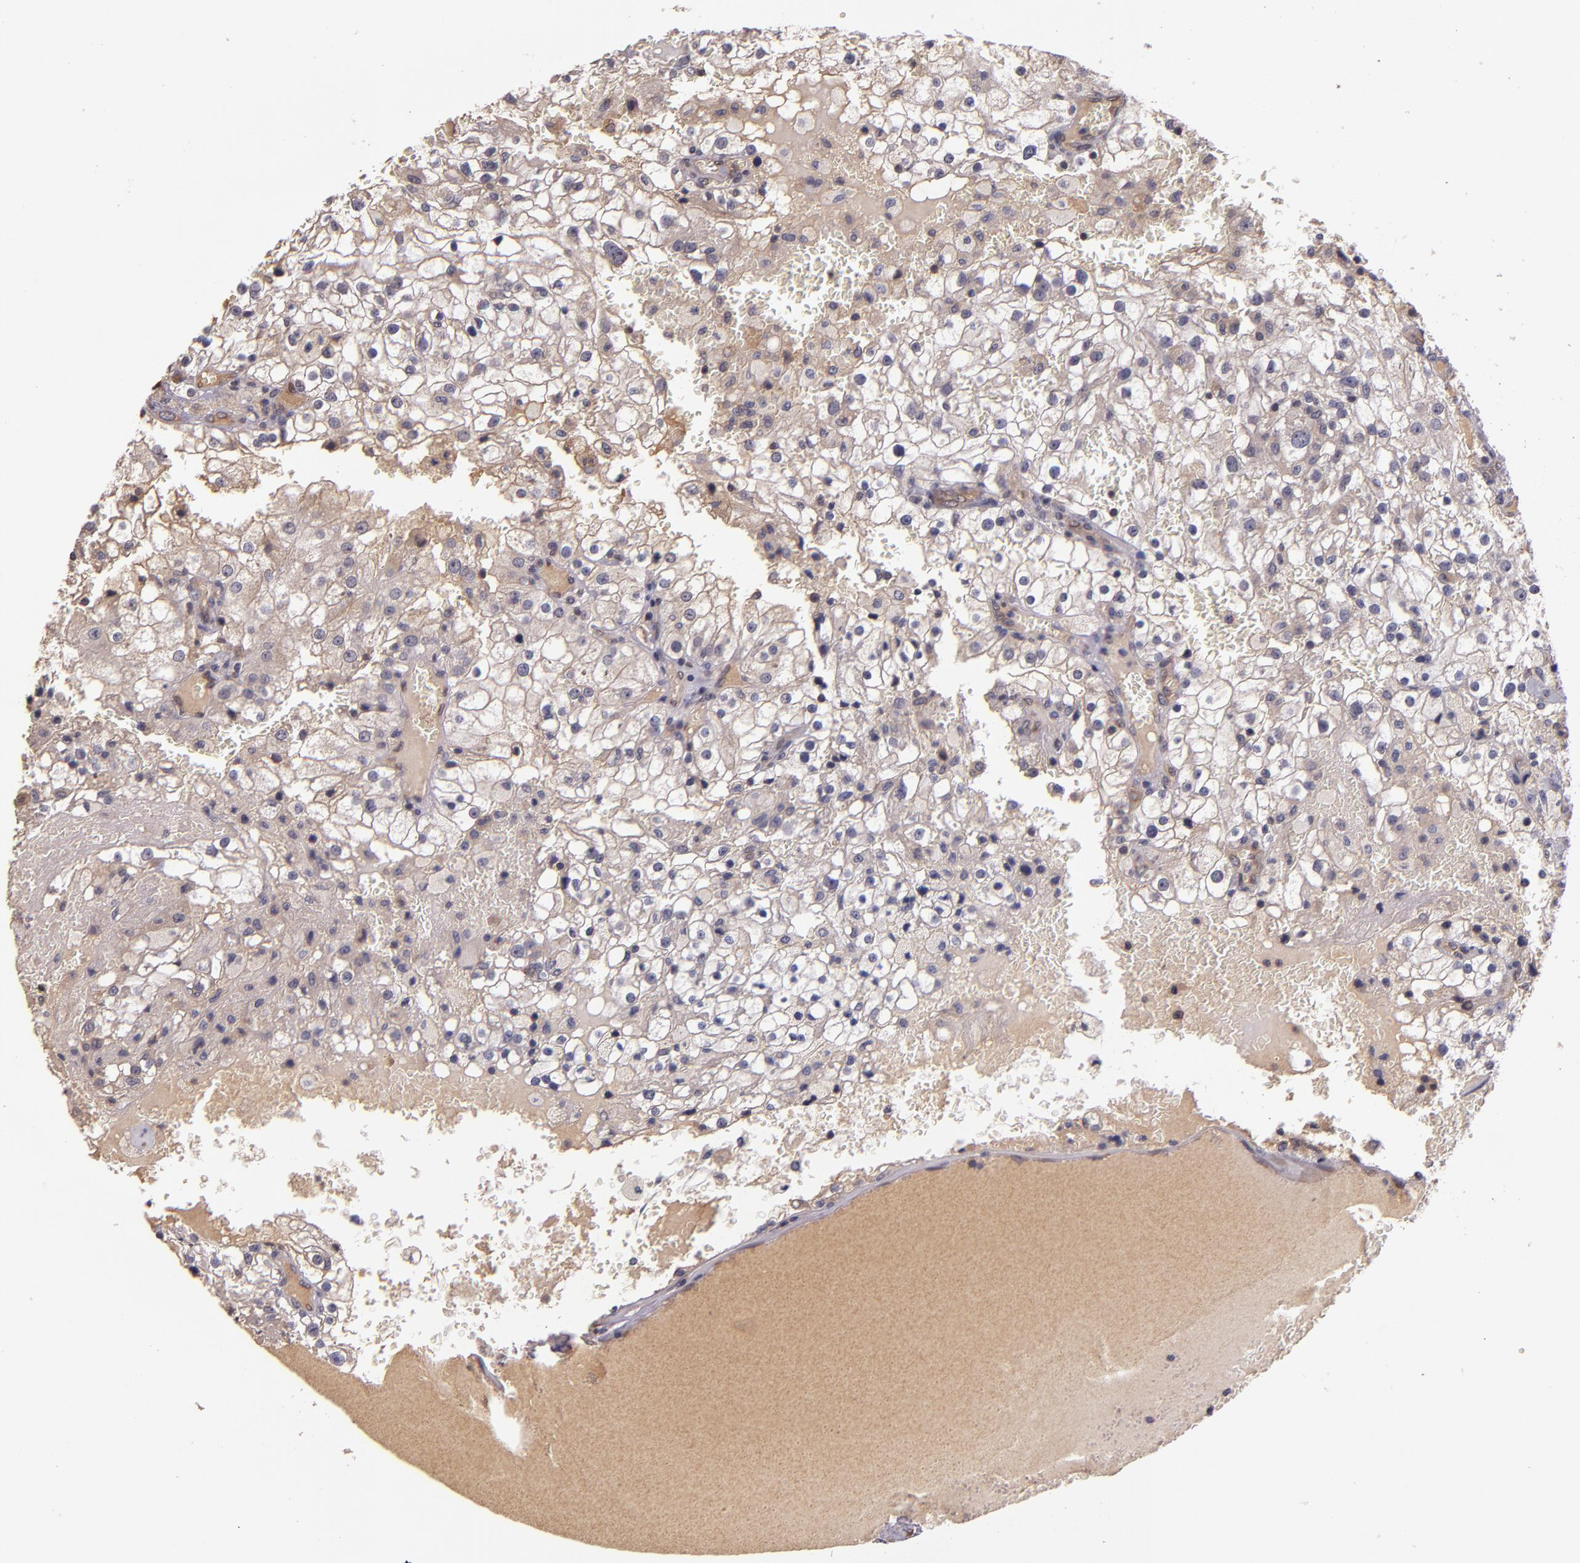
{"staining": {"intensity": "weak", "quantity": ">75%", "location": "cytoplasmic/membranous"}, "tissue": "renal cancer", "cell_type": "Tumor cells", "image_type": "cancer", "snomed": [{"axis": "morphology", "description": "Adenocarcinoma, NOS"}, {"axis": "topography", "description": "Kidney"}], "caption": "A brown stain highlights weak cytoplasmic/membranous staining of a protein in human renal cancer (adenocarcinoma) tumor cells.", "gene": "PRAF2", "patient": {"sex": "female", "age": 74}}